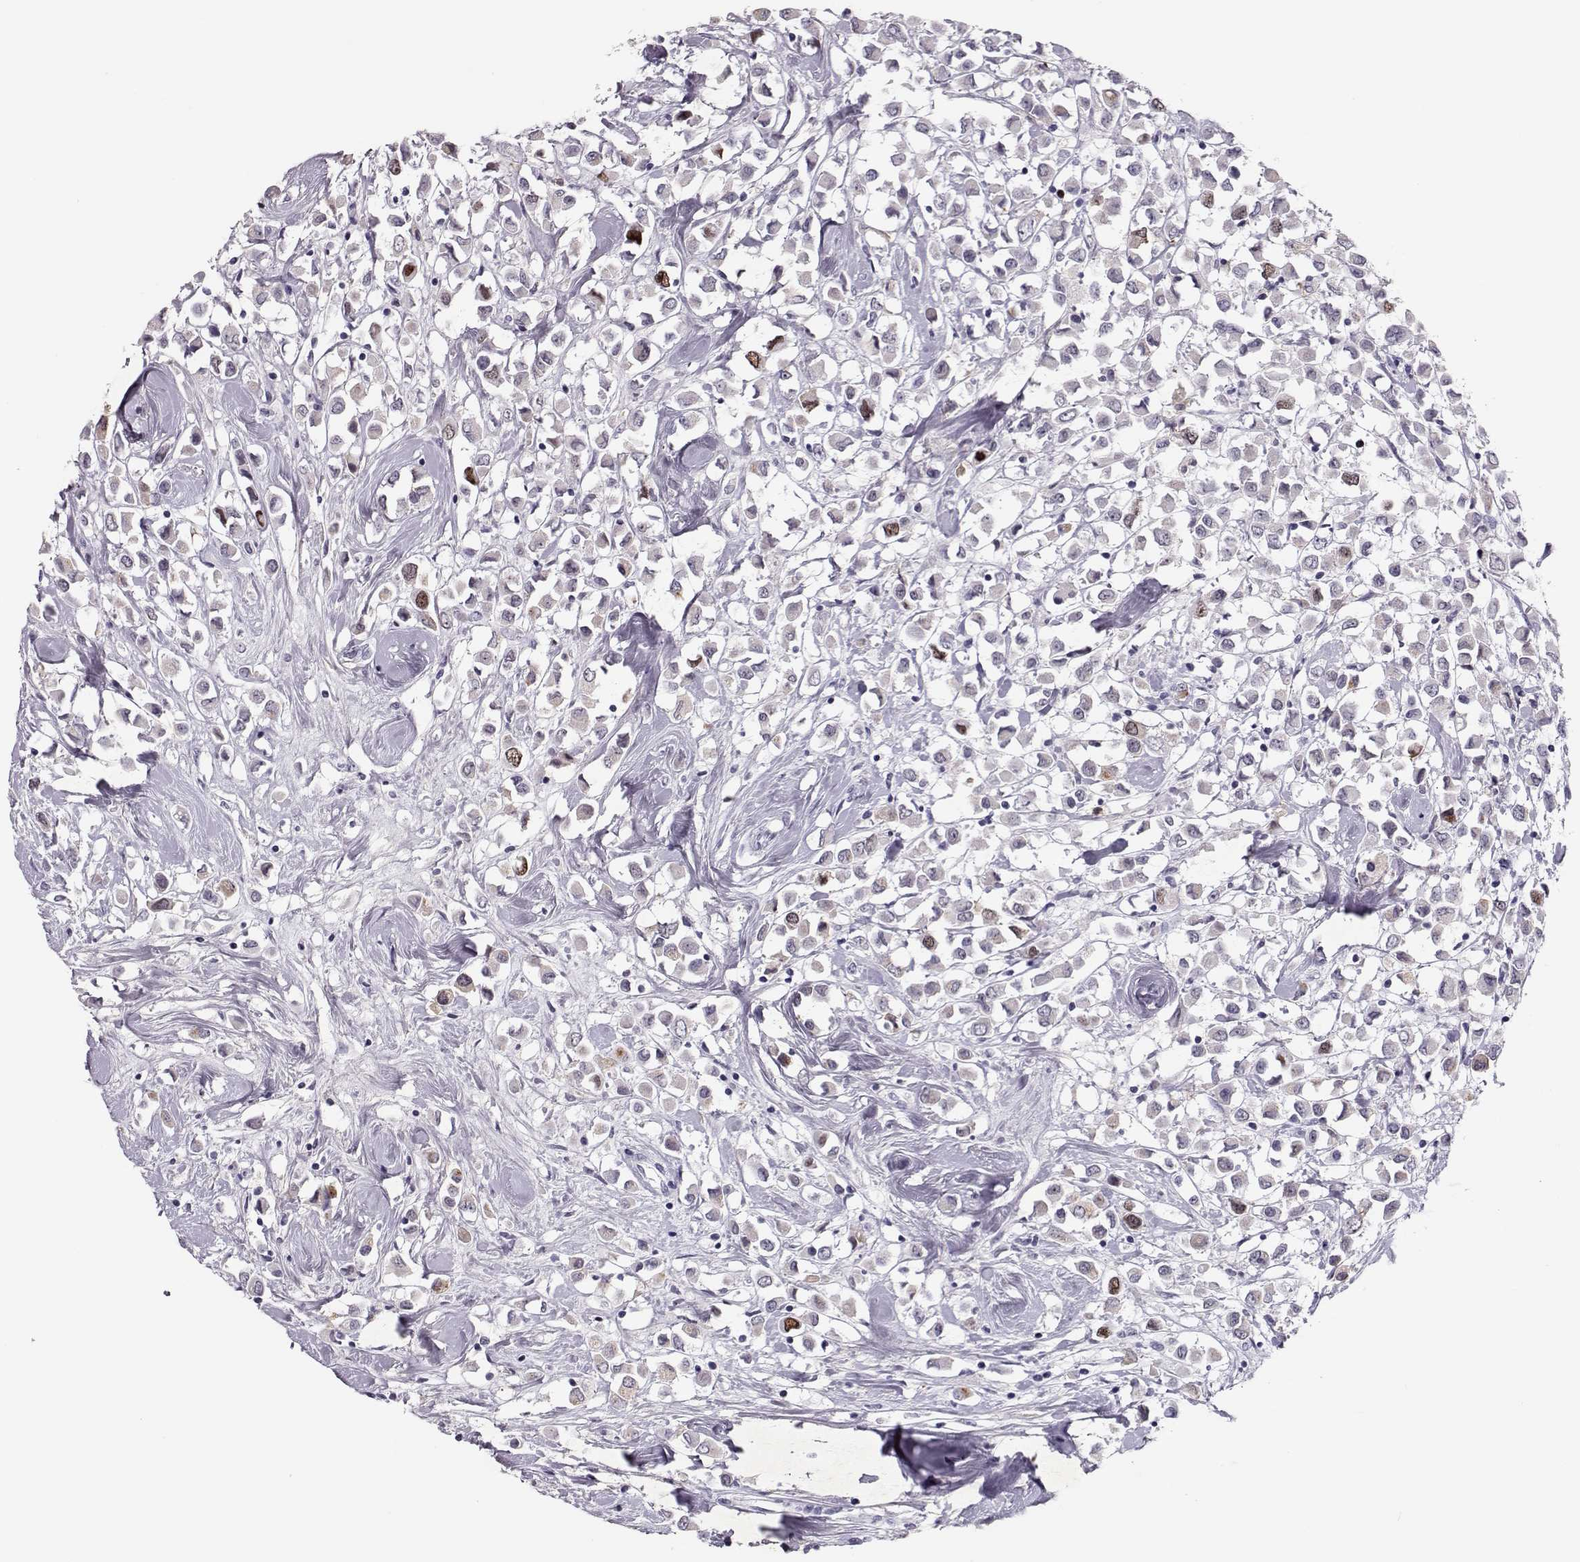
{"staining": {"intensity": "moderate", "quantity": "<25%", "location": "nuclear"}, "tissue": "breast cancer", "cell_type": "Tumor cells", "image_type": "cancer", "snomed": [{"axis": "morphology", "description": "Duct carcinoma"}, {"axis": "topography", "description": "Breast"}], "caption": "Protein staining displays moderate nuclear expression in approximately <25% of tumor cells in breast infiltrating ductal carcinoma.", "gene": "SGO1", "patient": {"sex": "female", "age": 61}}